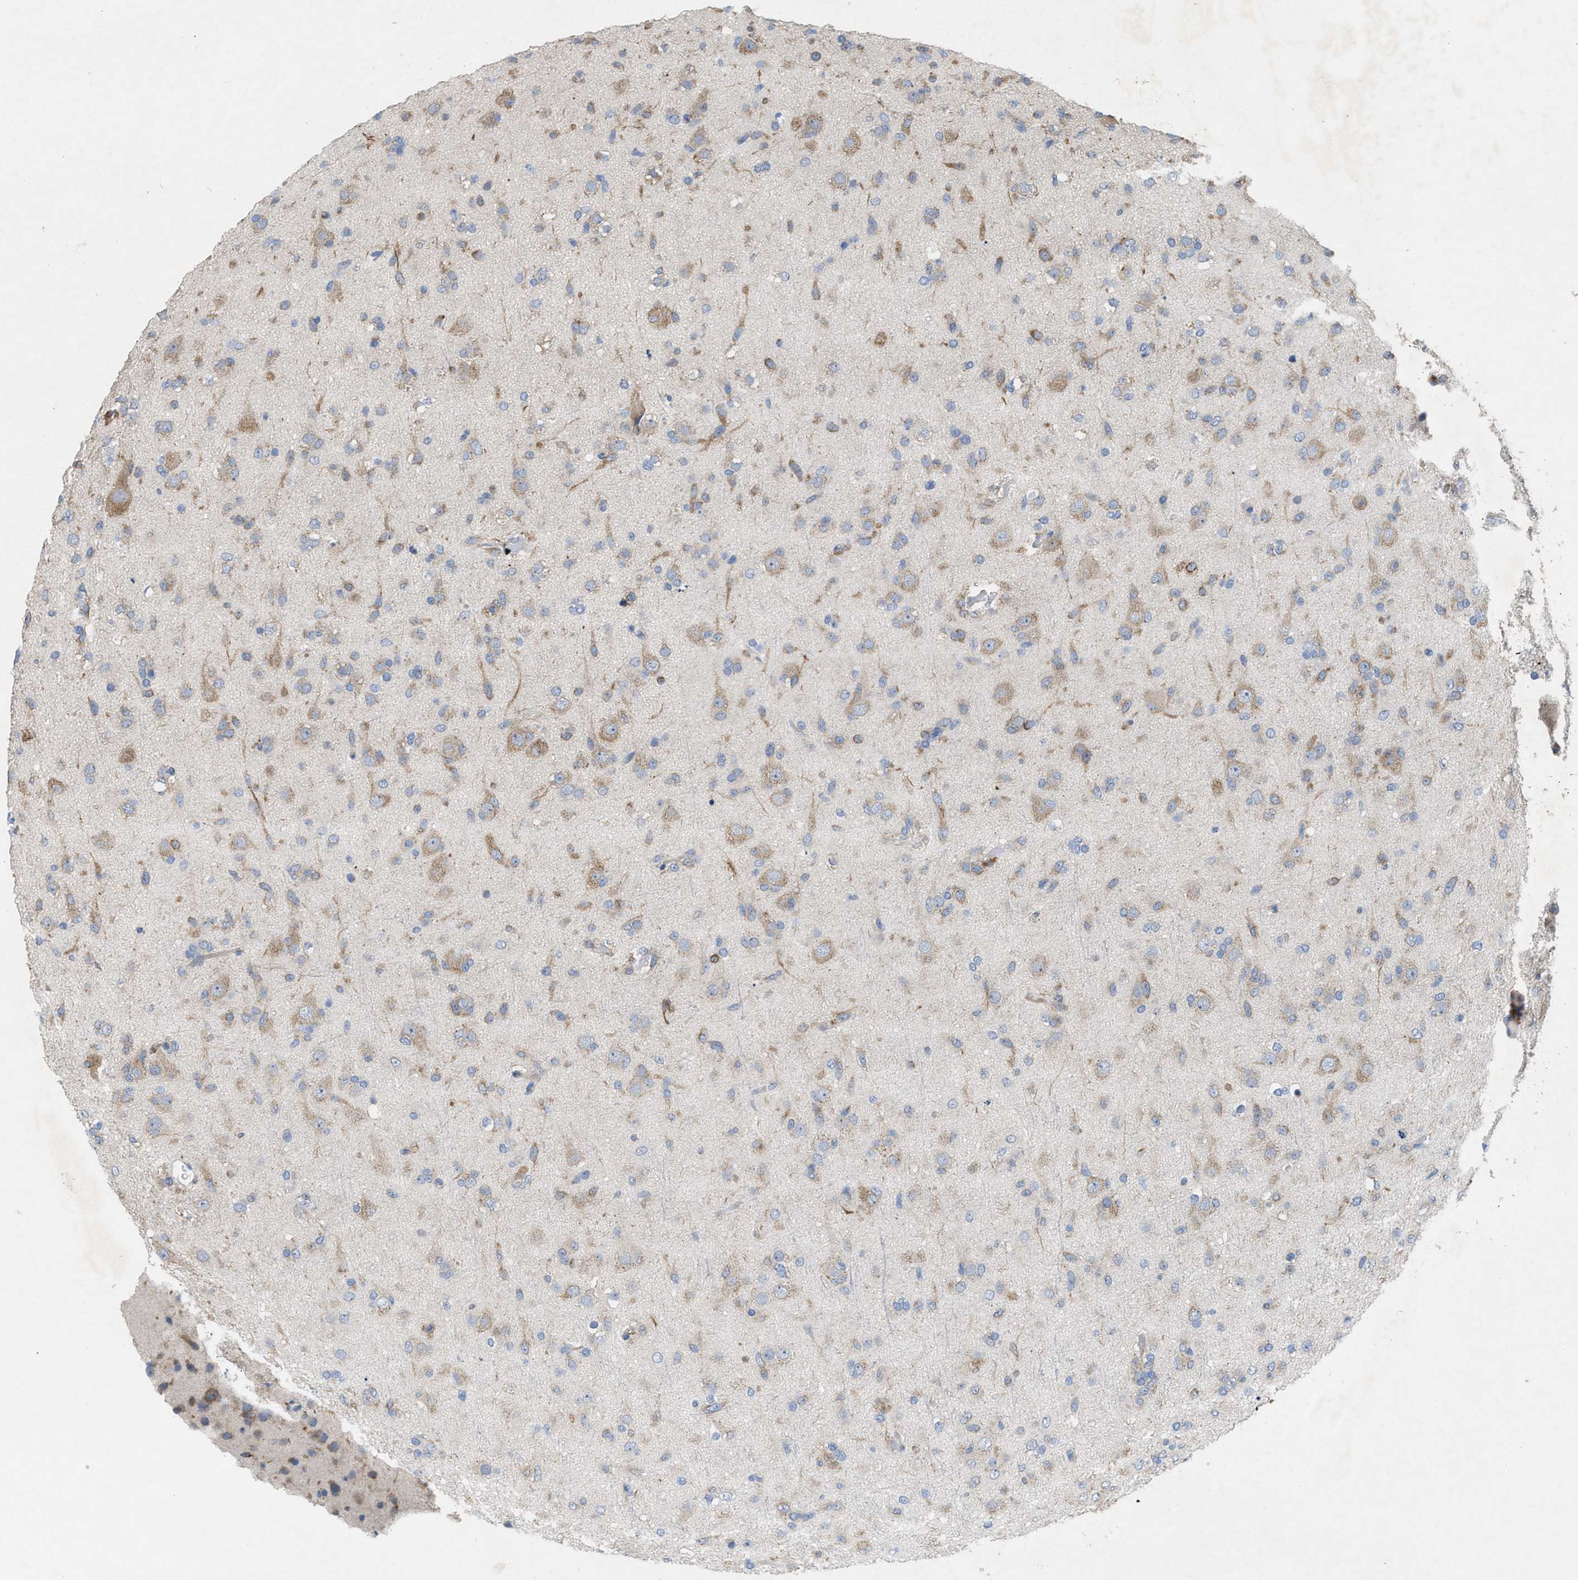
{"staining": {"intensity": "moderate", "quantity": "25%-75%", "location": "cytoplasmic/membranous"}, "tissue": "glioma", "cell_type": "Tumor cells", "image_type": "cancer", "snomed": [{"axis": "morphology", "description": "Glioma, malignant, Low grade"}, {"axis": "topography", "description": "Brain"}], "caption": "Protein expression analysis of malignant glioma (low-grade) exhibits moderate cytoplasmic/membranous expression in approximately 25%-75% of tumor cells.", "gene": "UBAP2", "patient": {"sex": "male", "age": 65}}